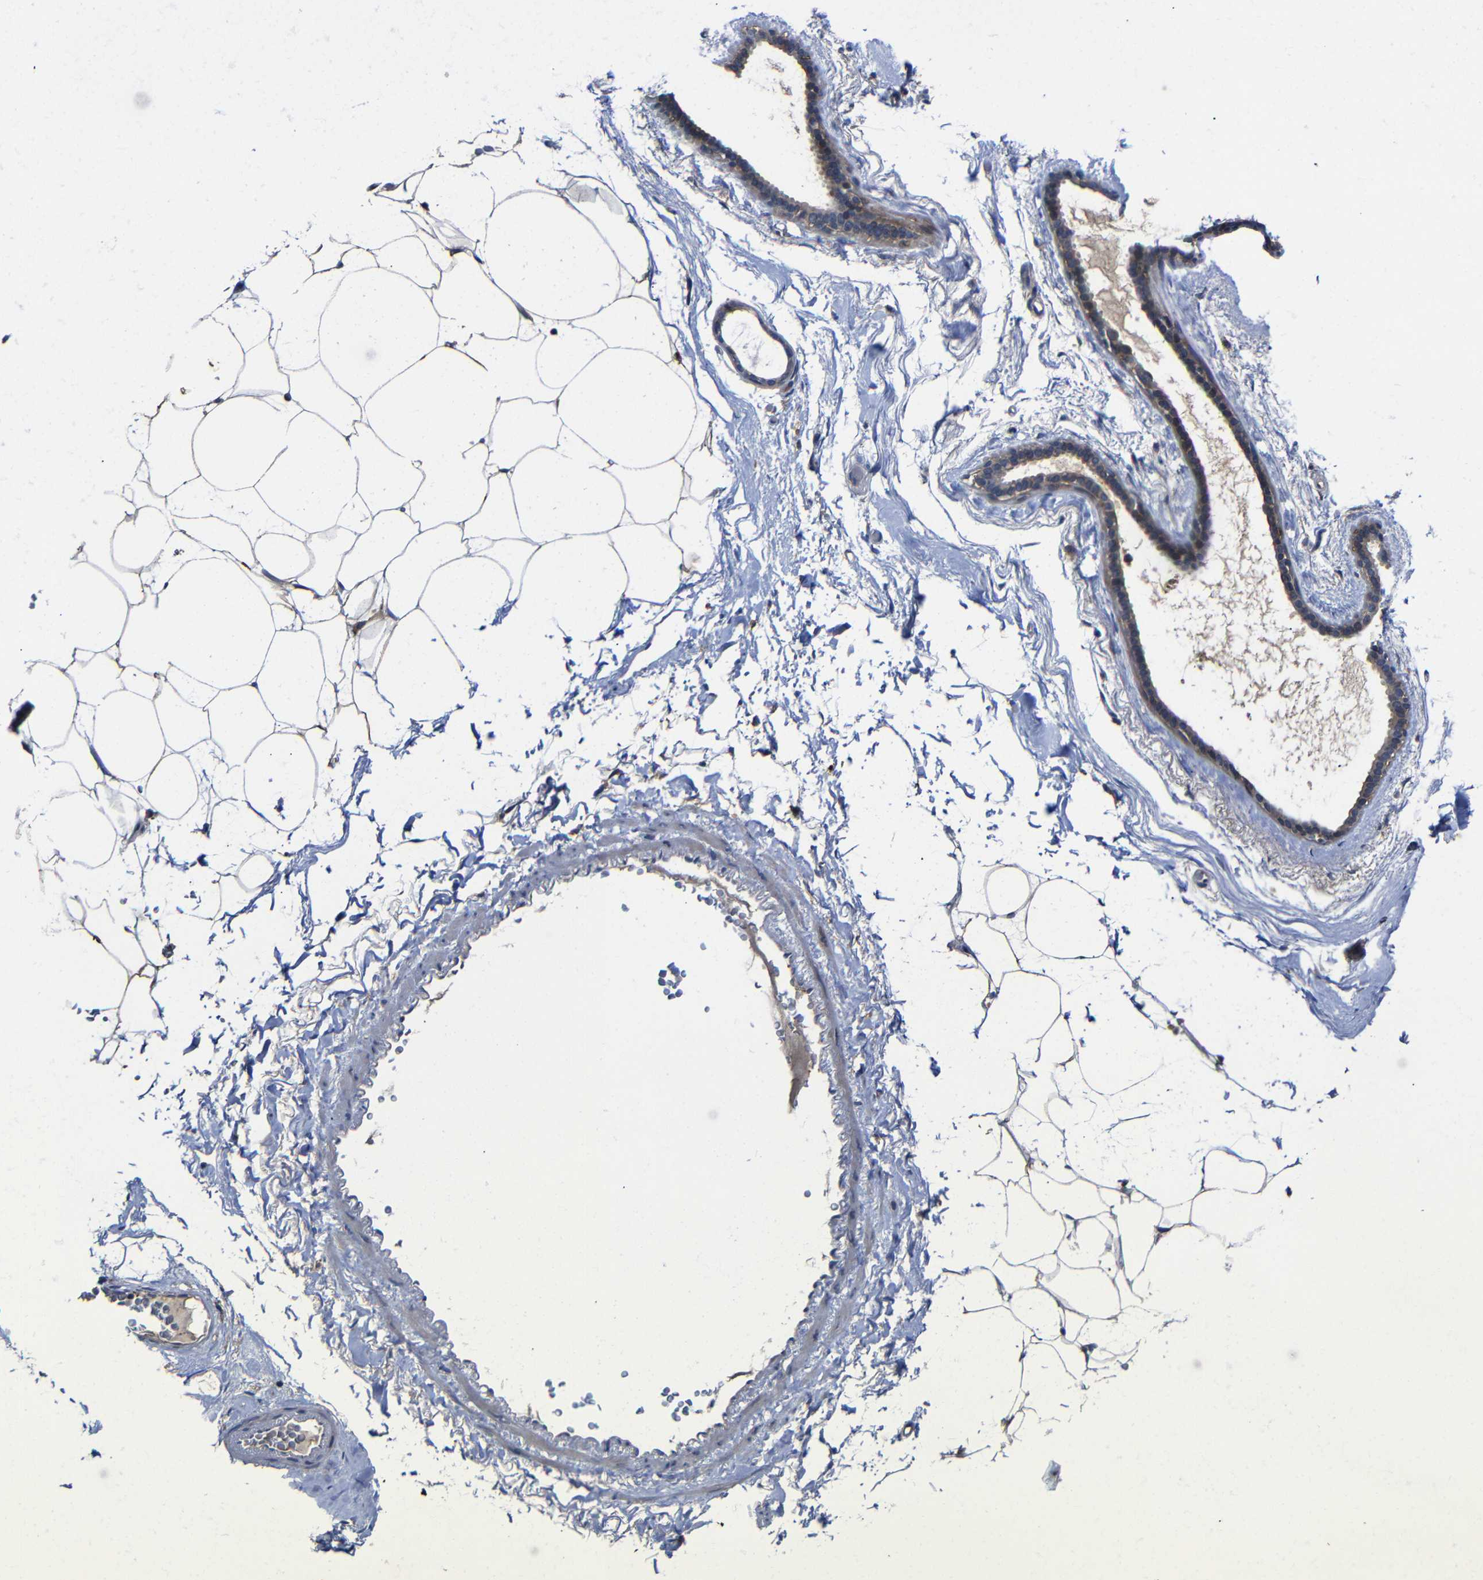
{"staining": {"intensity": "weak", "quantity": "25%-75%", "location": "cytoplasmic/membranous"}, "tissue": "adipose tissue", "cell_type": "Adipocytes", "image_type": "normal", "snomed": [{"axis": "morphology", "description": "Normal tissue, NOS"}, {"axis": "topography", "description": "Breast"}, {"axis": "topography", "description": "Soft tissue"}], "caption": "Immunohistochemical staining of unremarkable adipose tissue demonstrates 25%-75% levels of weak cytoplasmic/membranous protein staining in about 25%-75% of adipocytes.", "gene": "LPAR5", "patient": {"sex": "female", "age": 75}}